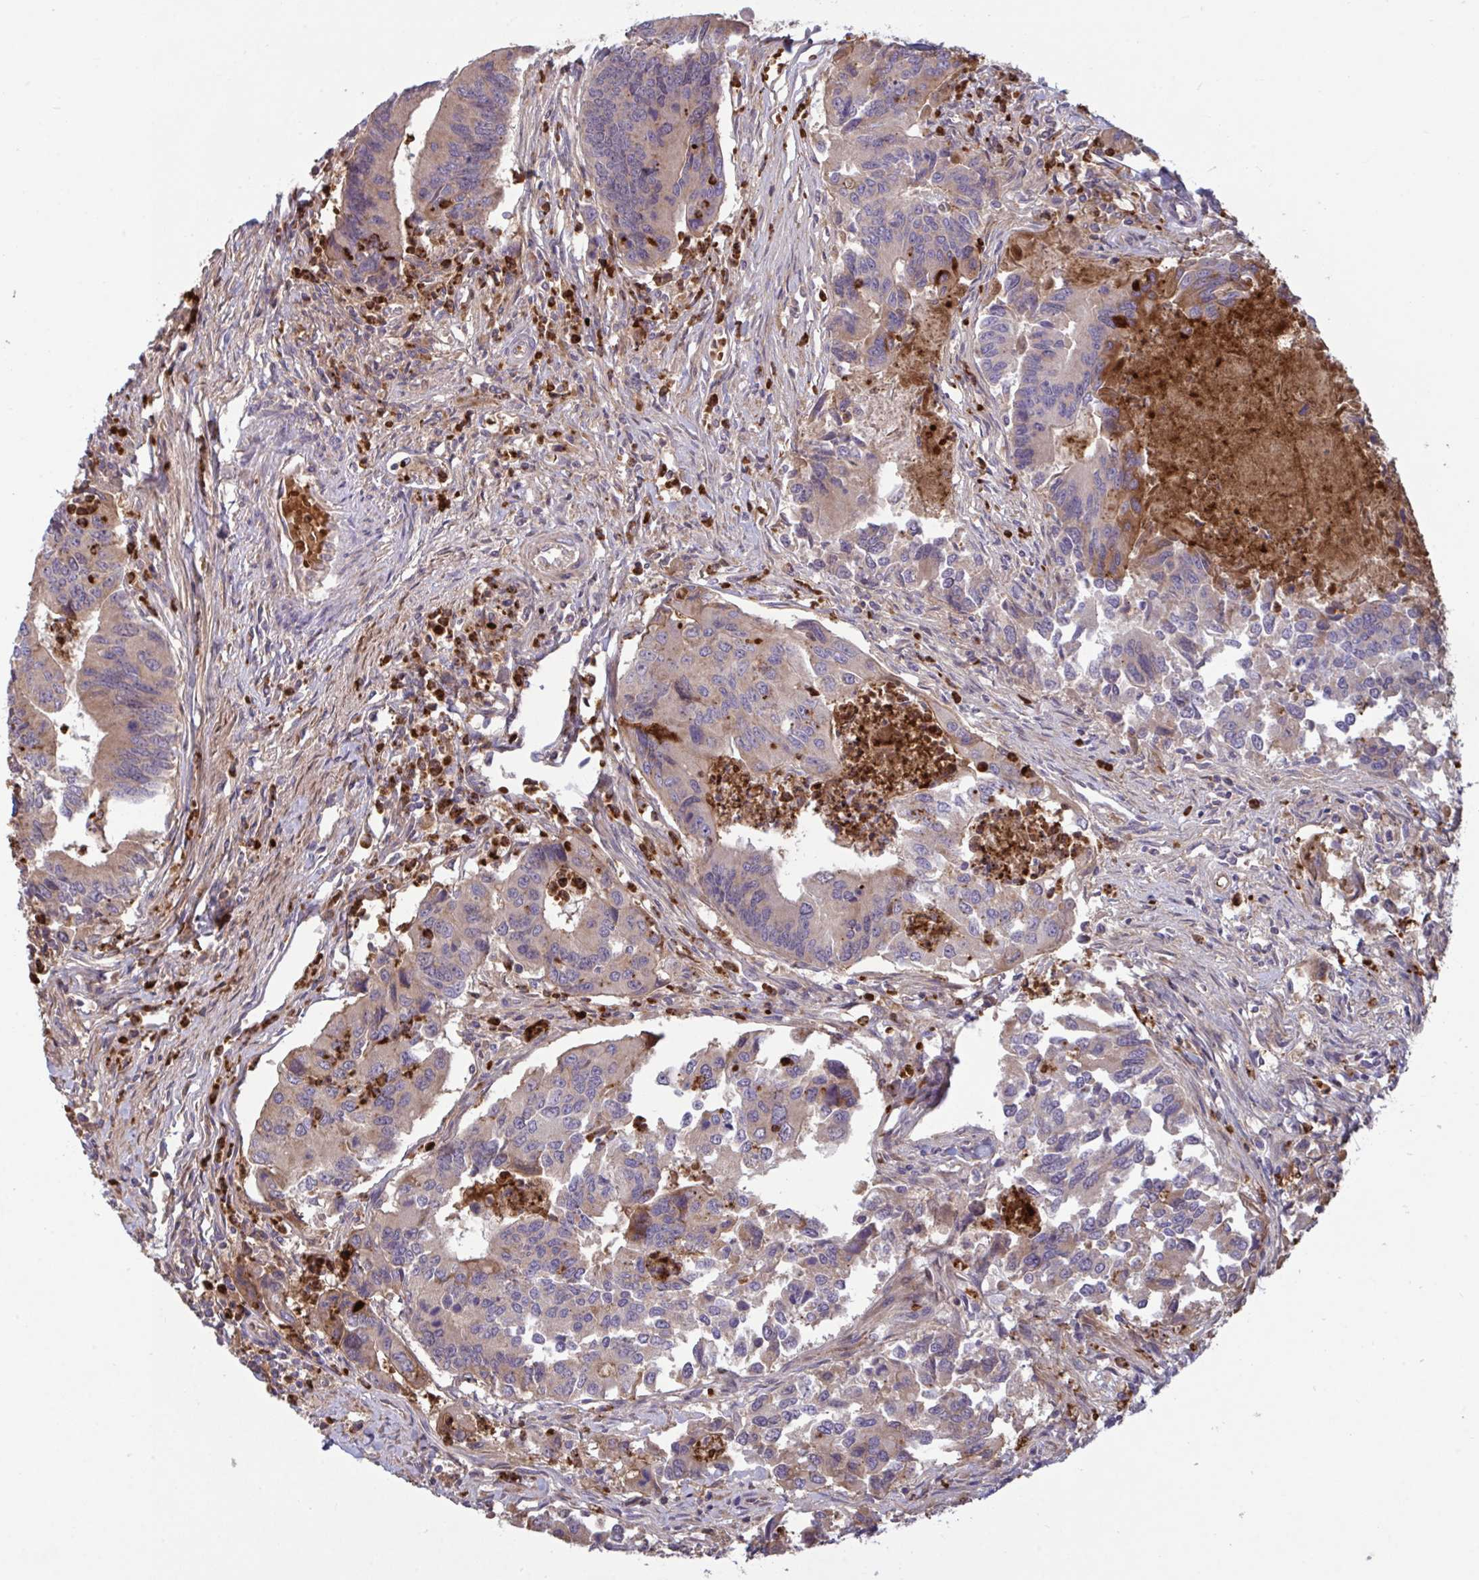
{"staining": {"intensity": "weak", "quantity": "25%-75%", "location": "cytoplasmic/membranous"}, "tissue": "colorectal cancer", "cell_type": "Tumor cells", "image_type": "cancer", "snomed": [{"axis": "morphology", "description": "Adenocarcinoma, NOS"}, {"axis": "topography", "description": "Colon"}], "caption": "Weak cytoplasmic/membranous protein positivity is identified in about 25%-75% of tumor cells in colorectal cancer (adenocarcinoma).", "gene": "IL1R1", "patient": {"sex": "female", "age": 67}}